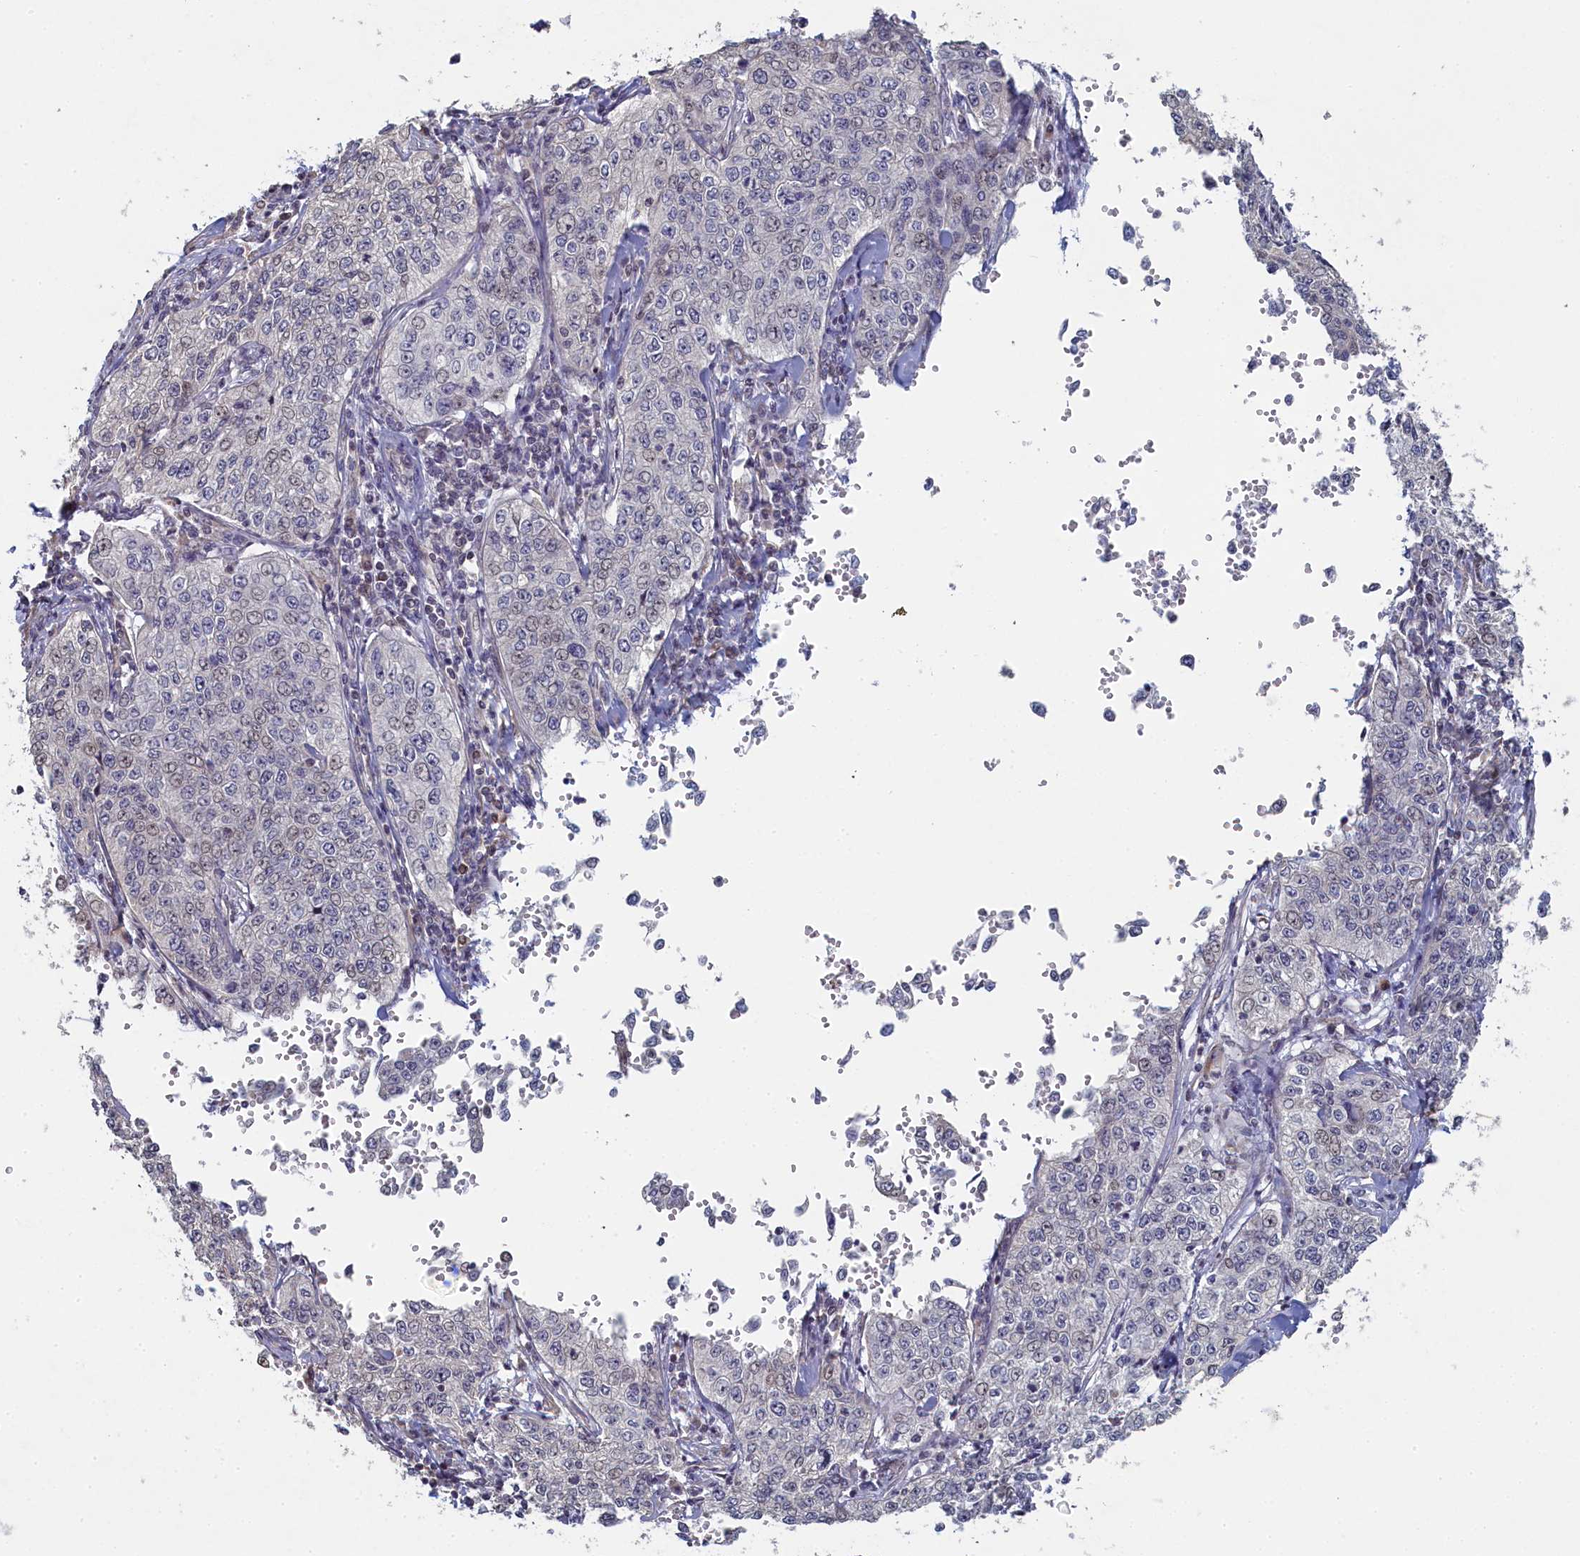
{"staining": {"intensity": "negative", "quantity": "none", "location": "none"}, "tissue": "cervical cancer", "cell_type": "Tumor cells", "image_type": "cancer", "snomed": [{"axis": "morphology", "description": "Squamous cell carcinoma, NOS"}, {"axis": "topography", "description": "Cervix"}], "caption": "IHC image of cervical cancer stained for a protein (brown), which demonstrates no positivity in tumor cells.", "gene": "DIXDC1", "patient": {"sex": "female", "age": 35}}